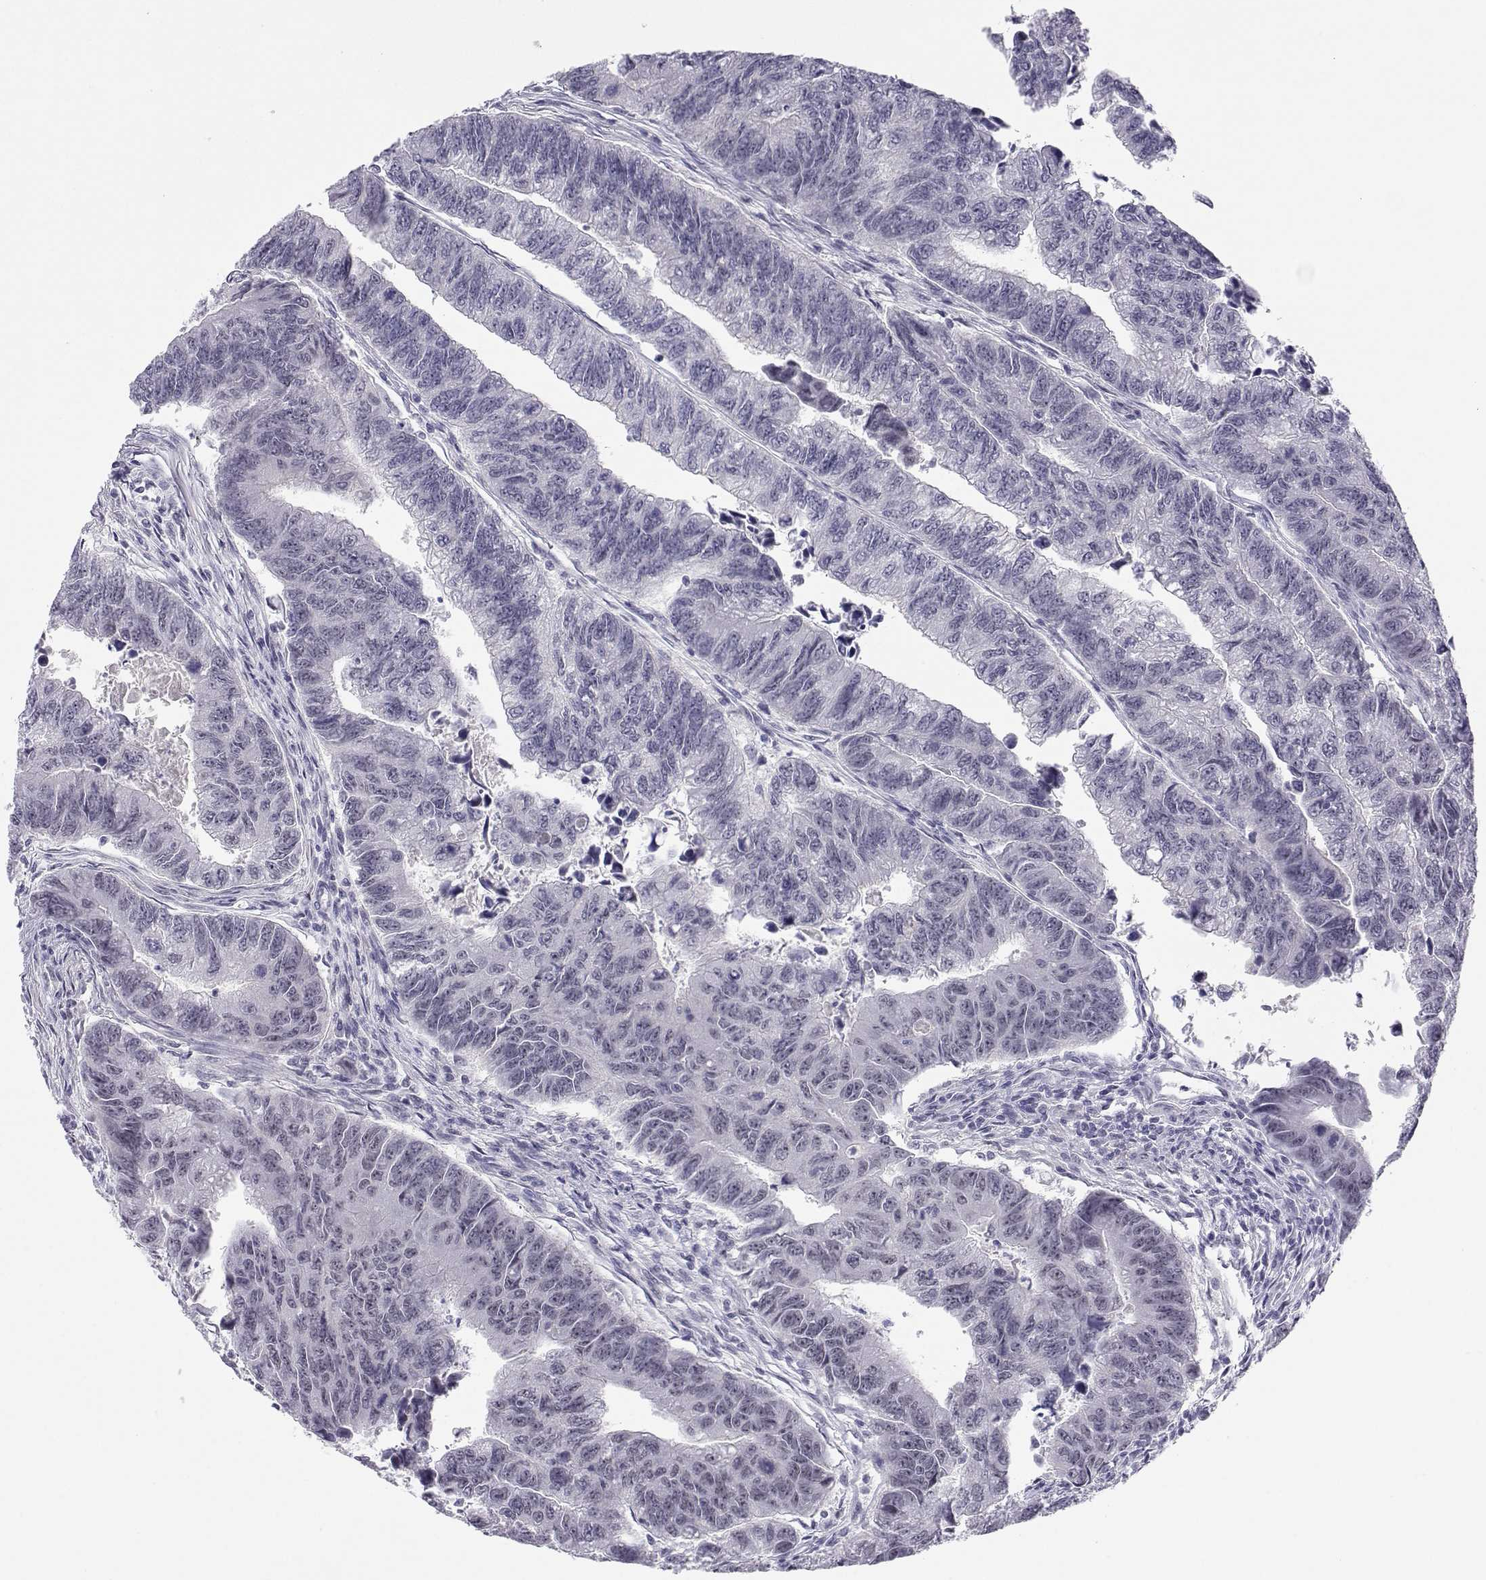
{"staining": {"intensity": "negative", "quantity": "none", "location": "none"}, "tissue": "colorectal cancer", "cell_type": "Tumor cells", "image_type": "cancer", "snomed": [{"axis": "morphology", "description": "Adenocarcinoma, NOS"}, {"axis": "topography", "description": "Colon"}], "caption": "DAB (3,3'-diaminobenzidine) immunohistochemical staining of colorectal cancer reveals no significant expression in tumor cells. (Brightfield microscopy of DAB IHC at high magnification).", "gene": "MED26", "patient": {"sex": "female", "age": 65}}